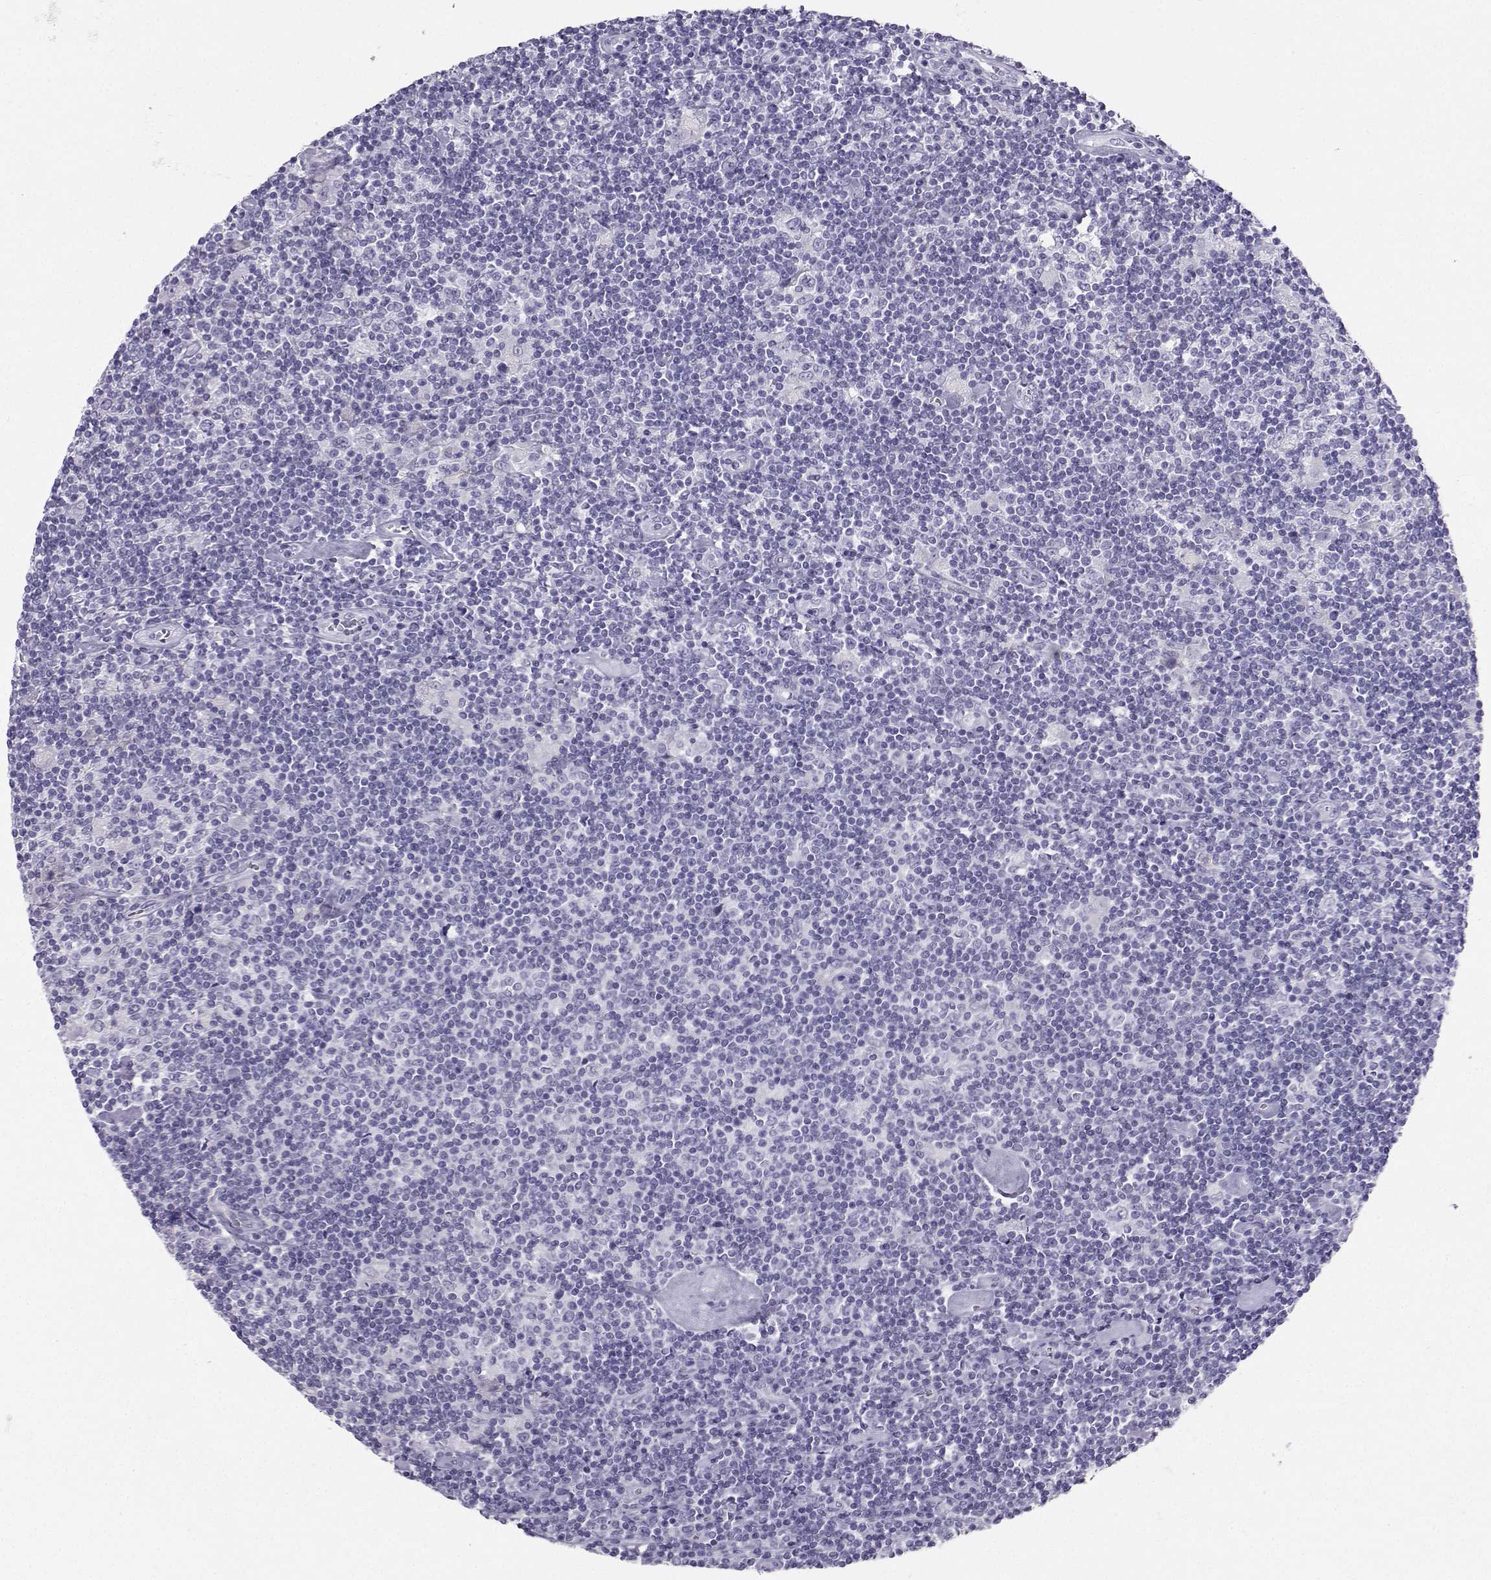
{"staining": {"intensity": "negative", "quantity": "none", "location": "none"}, "tissue": "lymphoma", "cell_type": "Tumor cells", "image_type": "cancer", "snomed": [{"axis": "morphology", "description": "Hodgkin's disease, NOS"}, {"axis": "topography", "description": "Lymph node"}], "caption": "Human lymphoma stained for a protein using immunohistochemistry shows no expression in tumor cells.", "gene": "IQCD", "patient": {"sex": "male", "age": 40}}